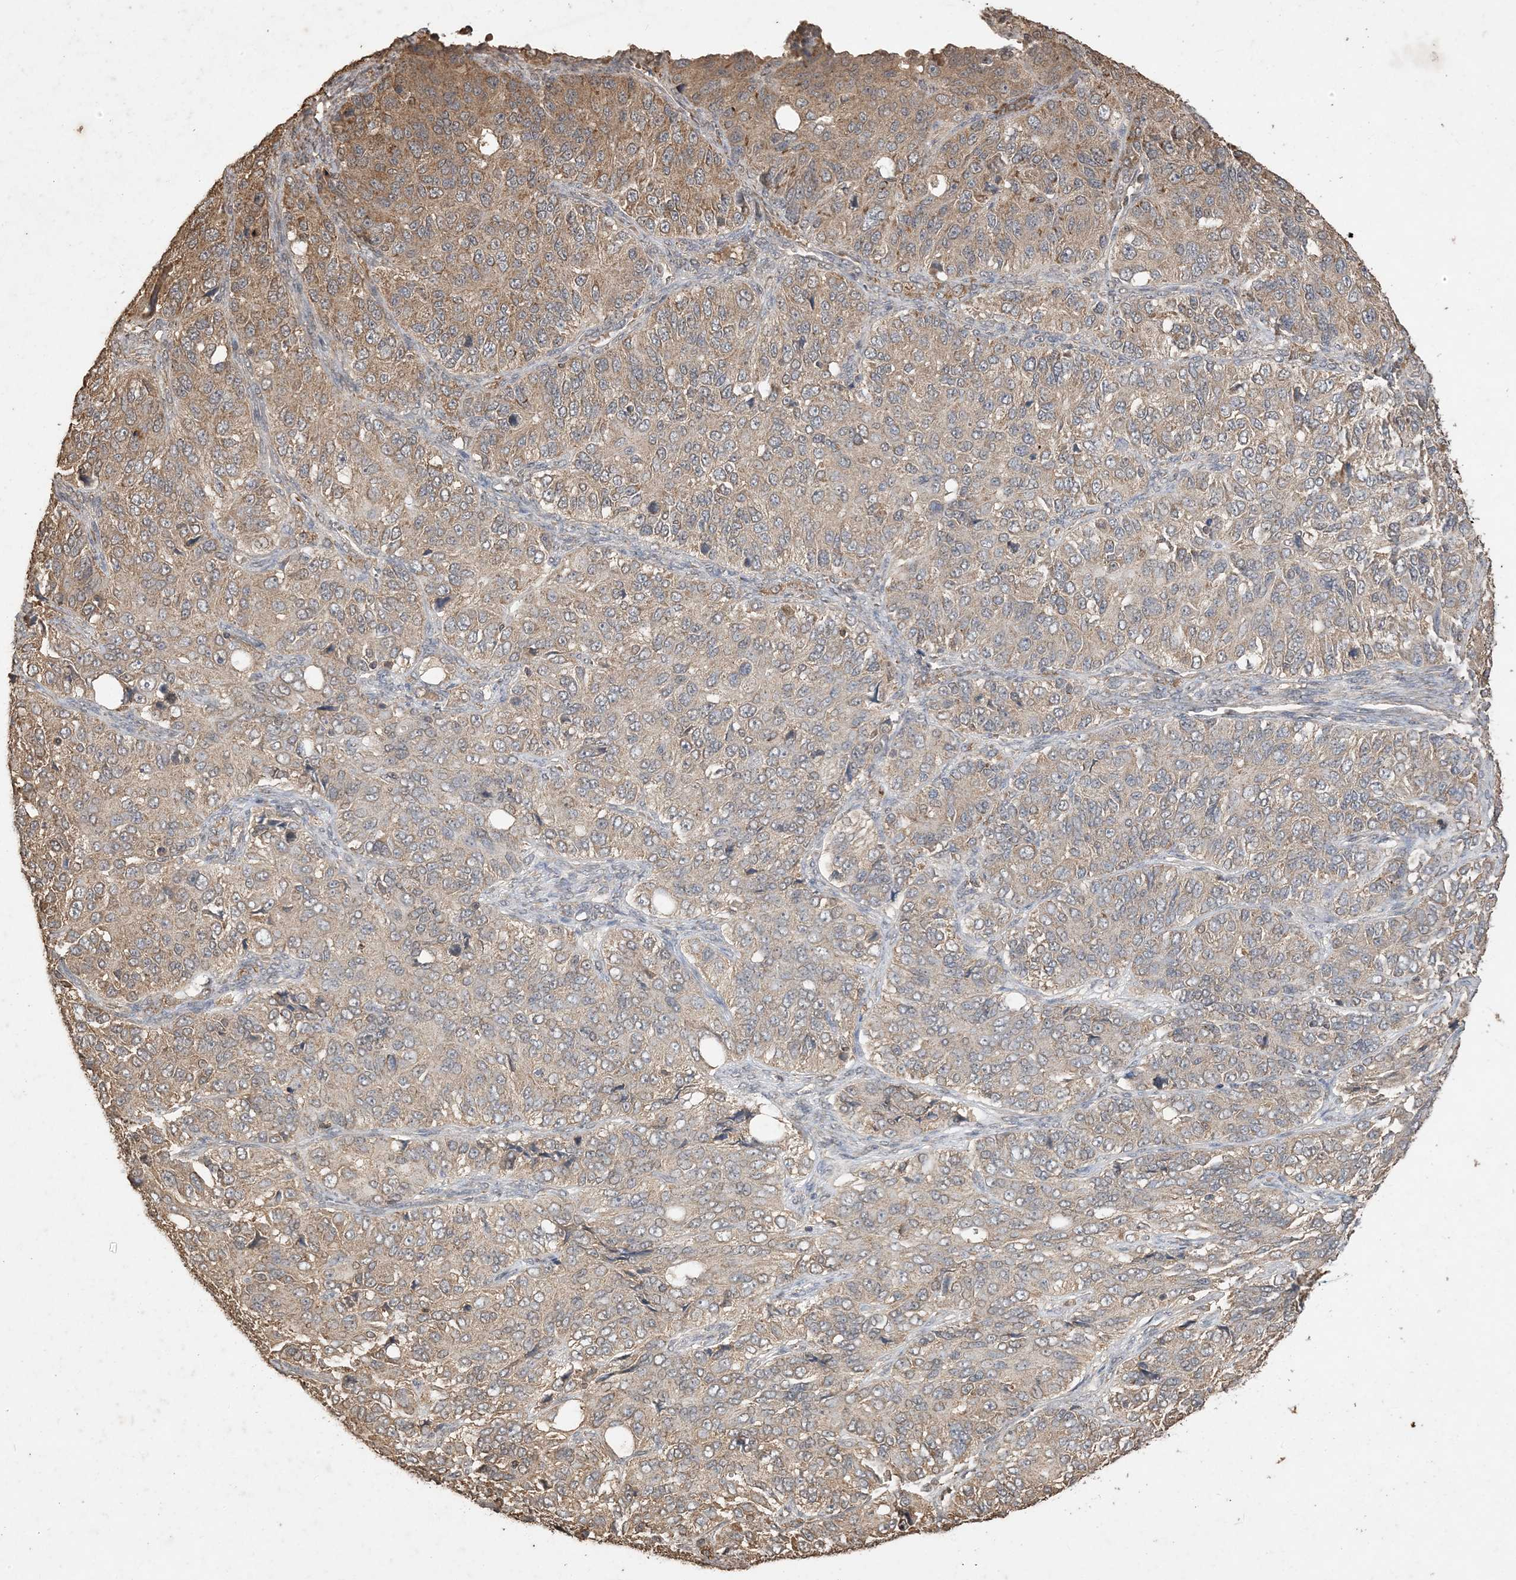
{"staining": {"intensity": "weak", "quantity": ">75%", "location": "cytoplasmic/membranous"}, "tissue": "ovarian cancer", "cell_type": "Tumor cells", "image_type": "cancer", "snomed": [{"axis": "morphology", "description": "Carcinoma, endometroid"}, {"axis": "topography", "description": "Ovary"}], "caption": "Brown immunohistochemical staining in ovarian cancer (endometroid carcinoma) exhibits weak cytoplasmic/membranous positivity in approximately >75% of tumor cells.", "gene": "HPS4", "patient": {"sex": "female", "age": 51}}